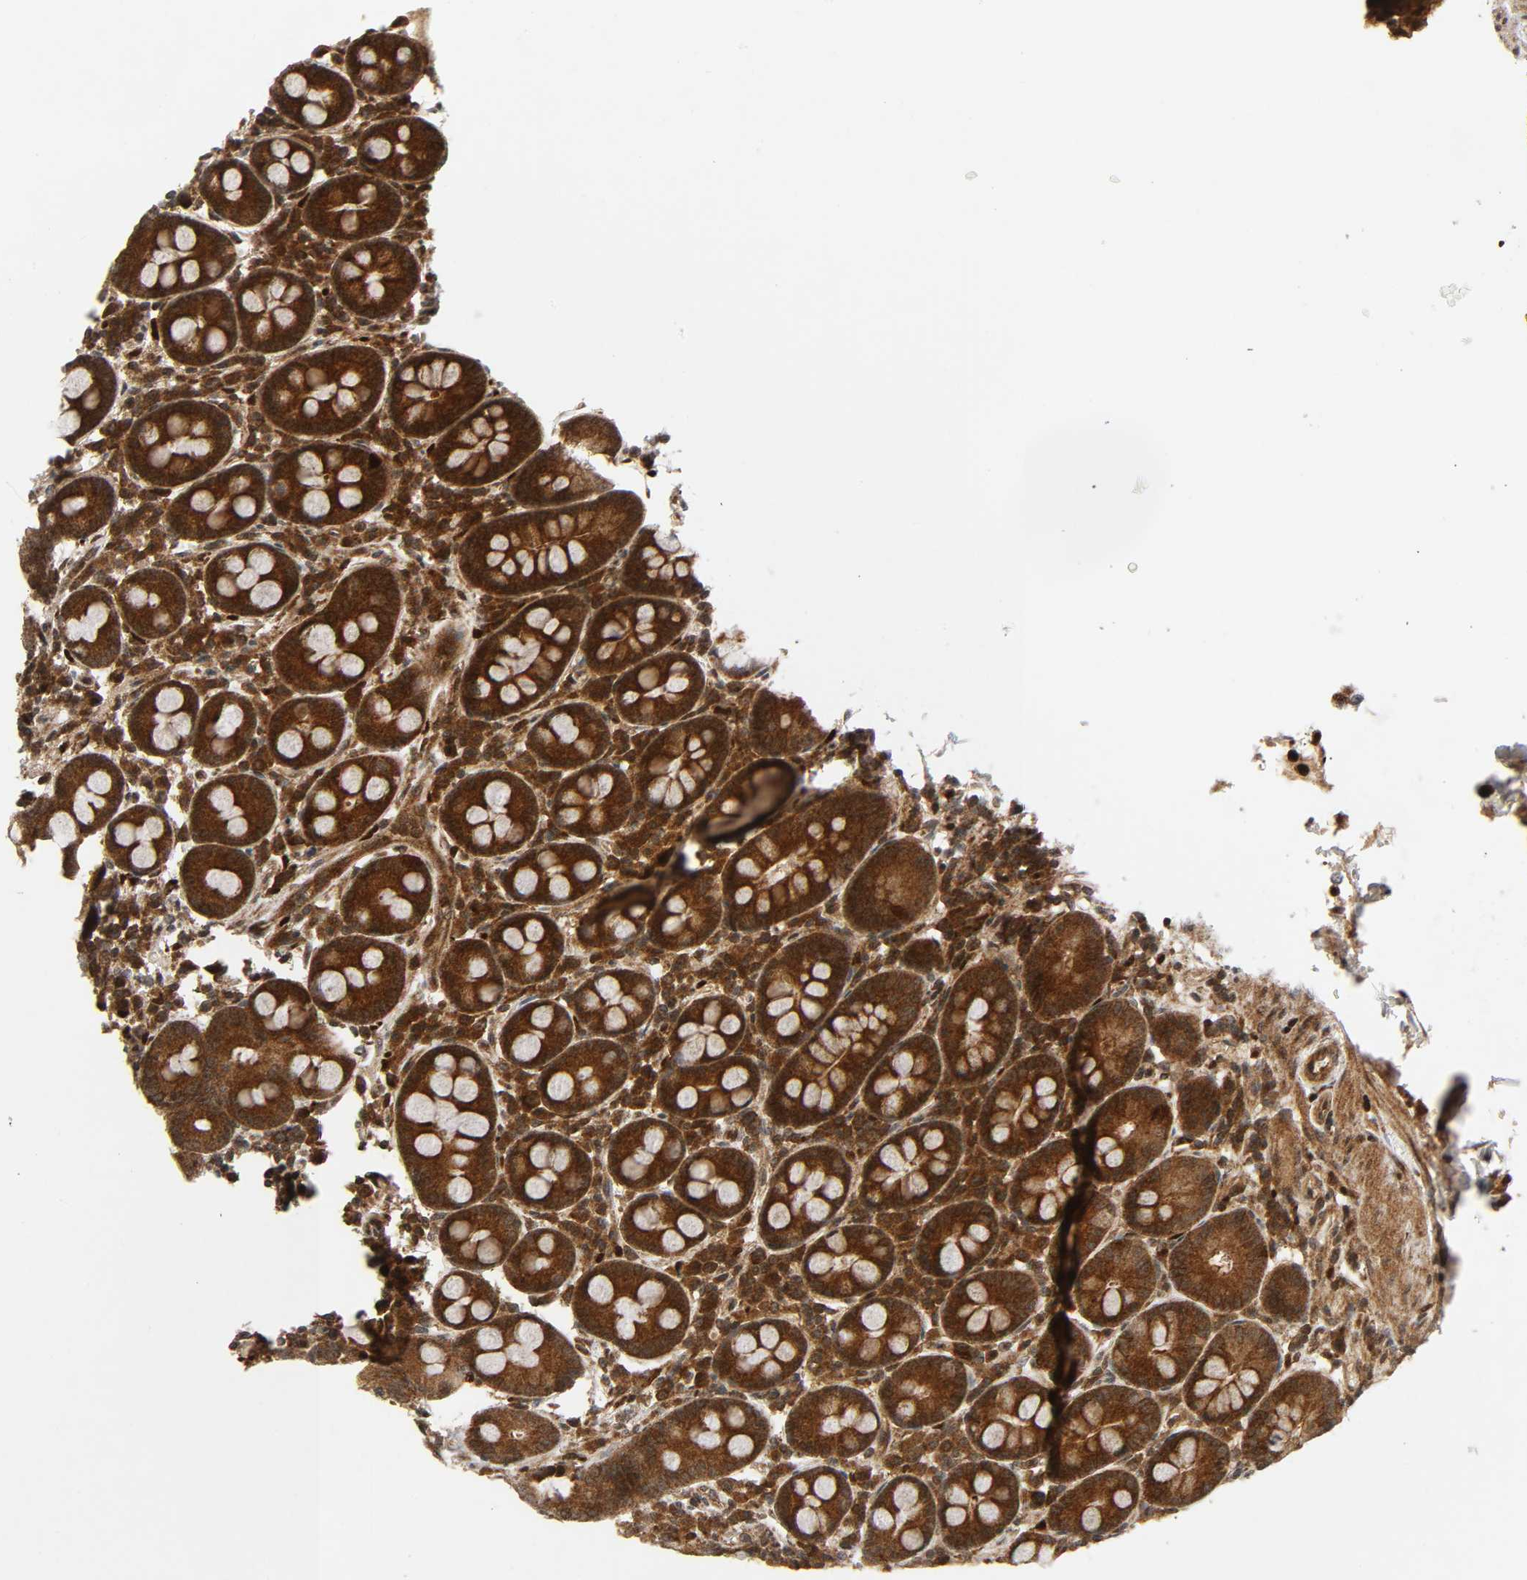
{"staining": {"intensity": "strong", "quantity": ">75%", "location": "cytoplasmic/membranous"}, "tissue": "duodenum", "cell_type": "Glandular cells", "image_type": "normal", "snomed": [{"axis": "morphology", "description": "Normal tissue, NOS"}, {"axis": "topography", "description": "Duodenum"}], "caption": "A brown stain highlights strong cytoplasmic/membranous positivity of a protein in glandular cells of unremarkable human duodenum. The staining was performed using DAB to visualize the protein expression in brown, while the nuclei were stained in blue with hematoxylin (Magnification: 20x).", "gene": "CHUK", "patient": {"sex": "male", "age": 50}}